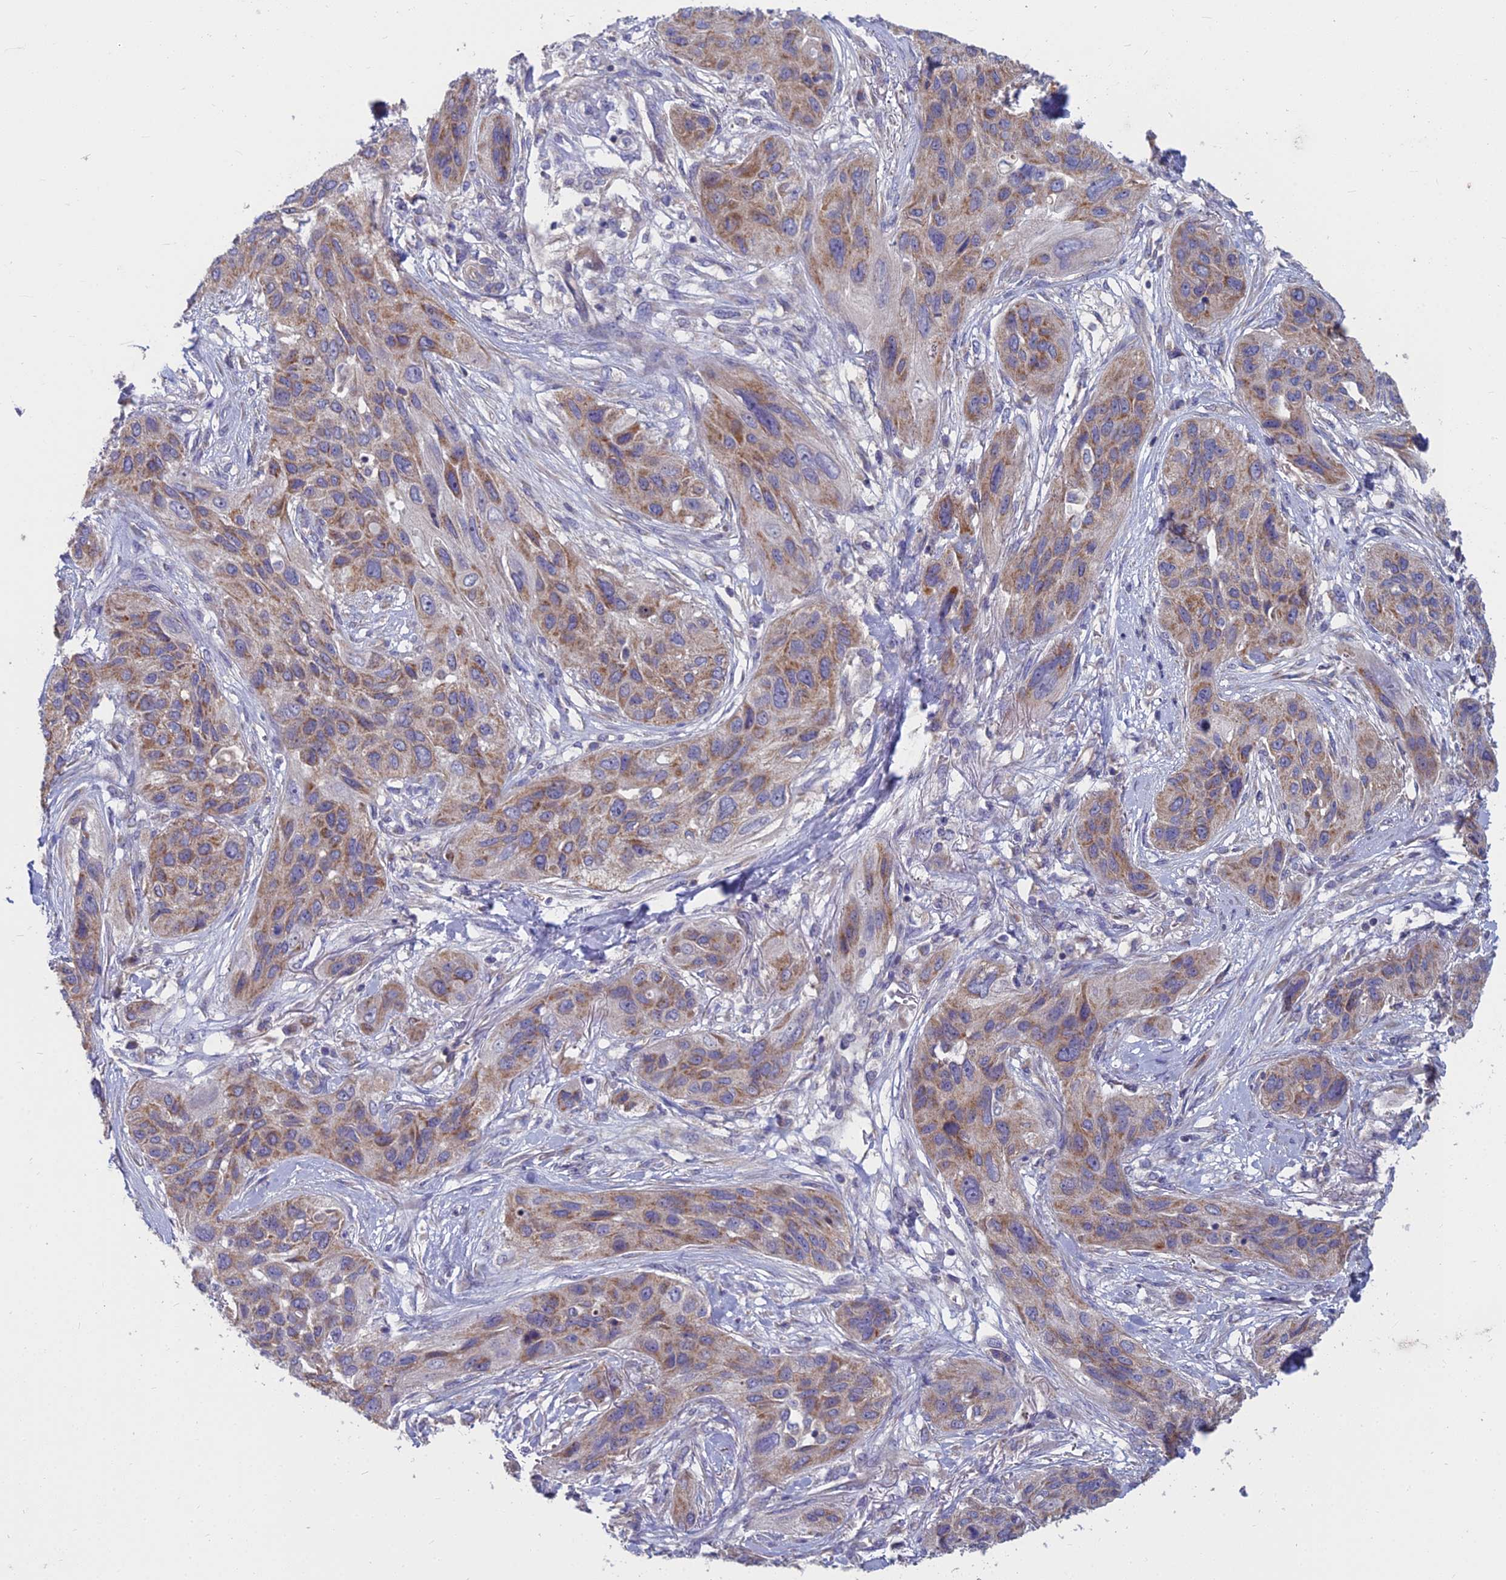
{"staining": {"intensity": "moderate", "quantity": ">75%", "location": "cytoplasmic/membranous"}, "tissue": "lung cancer", "cell_type": "Tumor cells", "image_type": "cancer", "snomed": [{"axis": "morphology", "description": "Squamous cell carcinoma, NOS"}, {"axis": "topography", "description": "Lung"}], "caption": "Human lung cancer stained with a protein marker demonstrates moderate staining in tumor cells.", "gene": "COX20", "patient": {"sex": "female", "age": 70}}